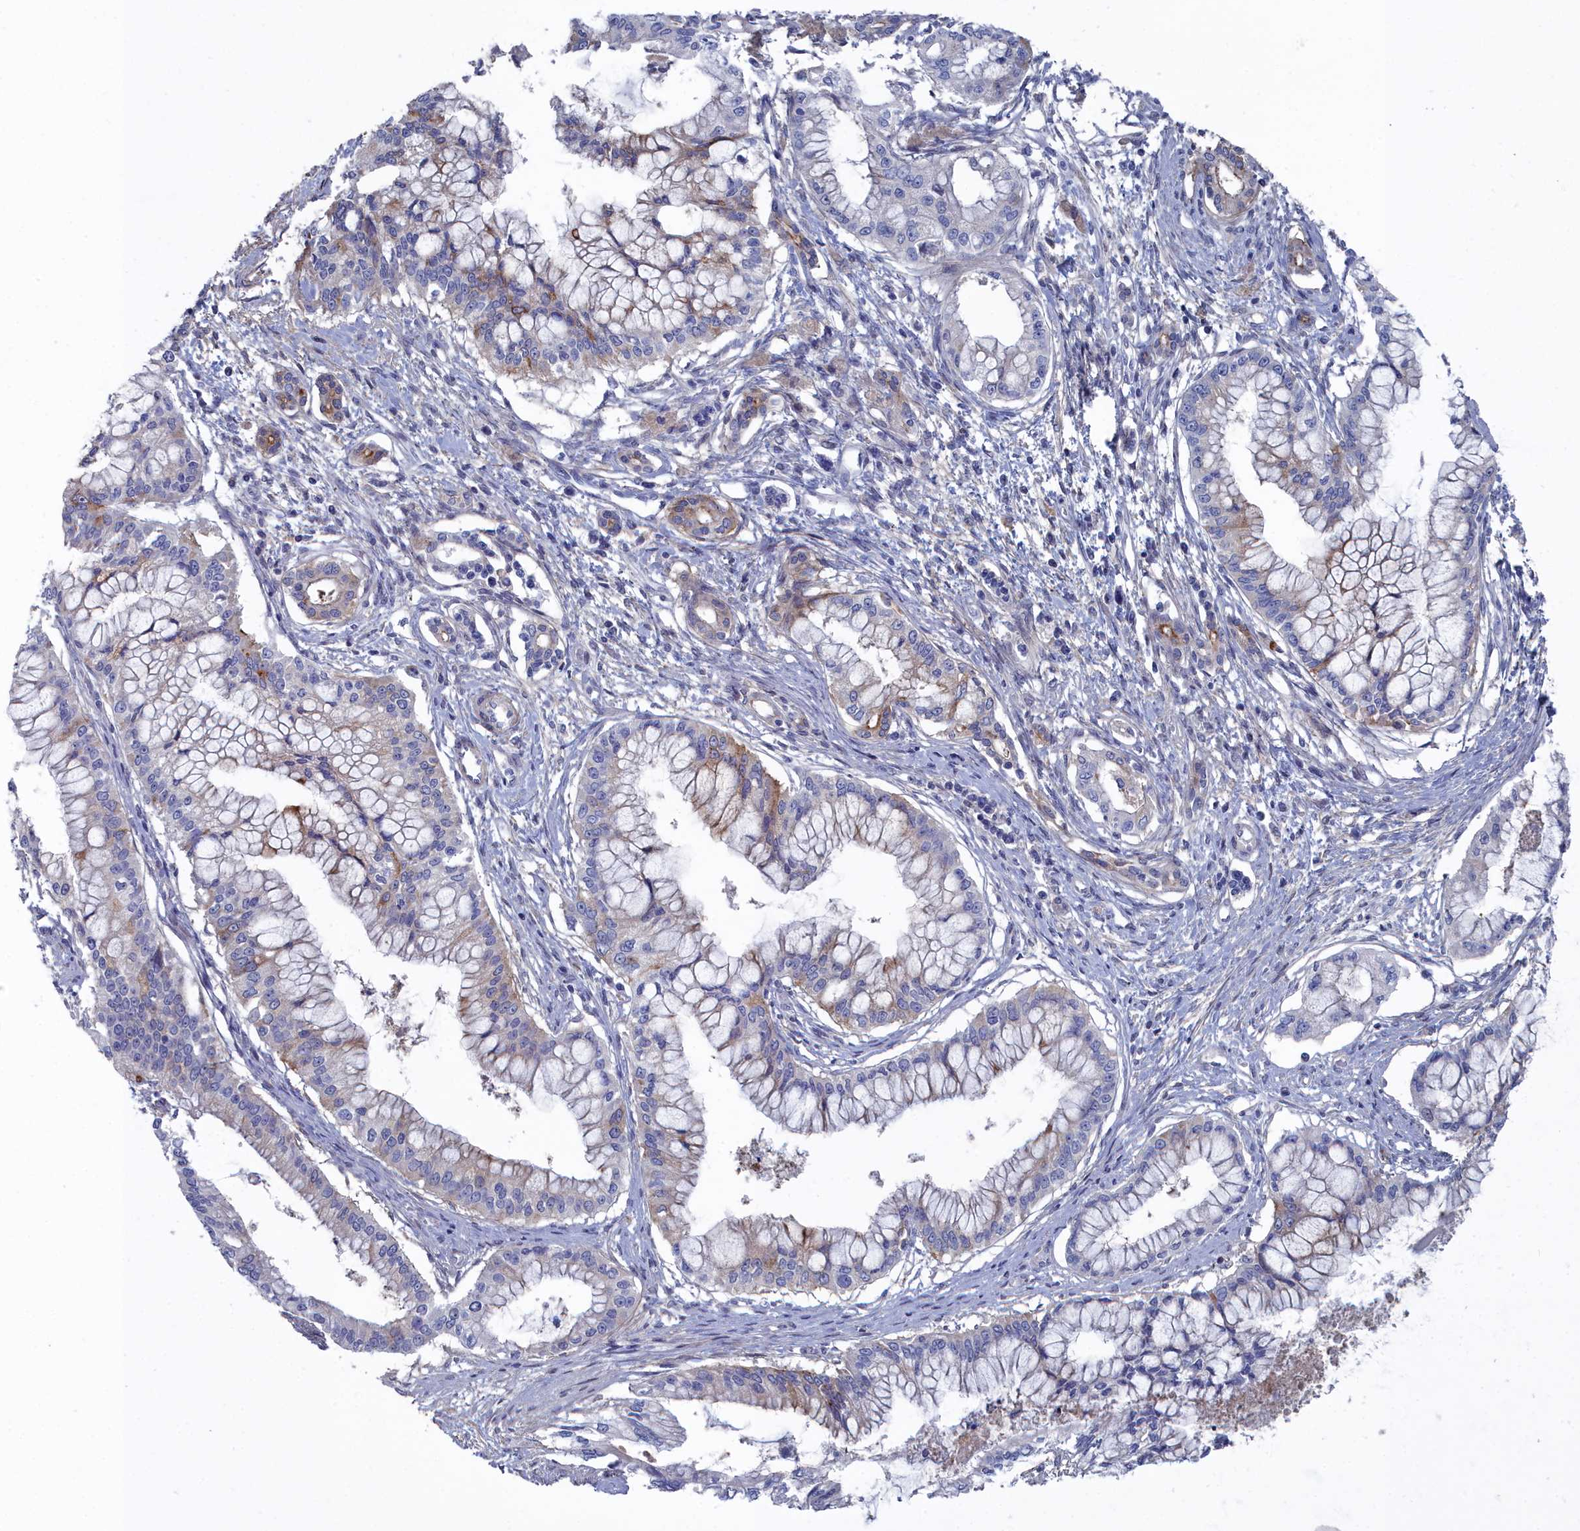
{"staining": {"intensity": "strong", "quantity": "<25%", "location": "cytoplasmic/membranous"}, "tissue": "pancreatic cancer", "cell_type": "Tumor cells", "image_type": "cancer", "snomed": [{"axis": "morphology", "description": "Adenocarcinoma, NOS"}, {"axis": "topography", "description": "Pancreas"}], "caption": "Protein expression analysis of pancreatic cancer reveals strong cytoplasmic/membranous expression in about <25% of tumor cells.", "gene": "SHISAL2A", "patient": {"sex": "male", "age": 46}}